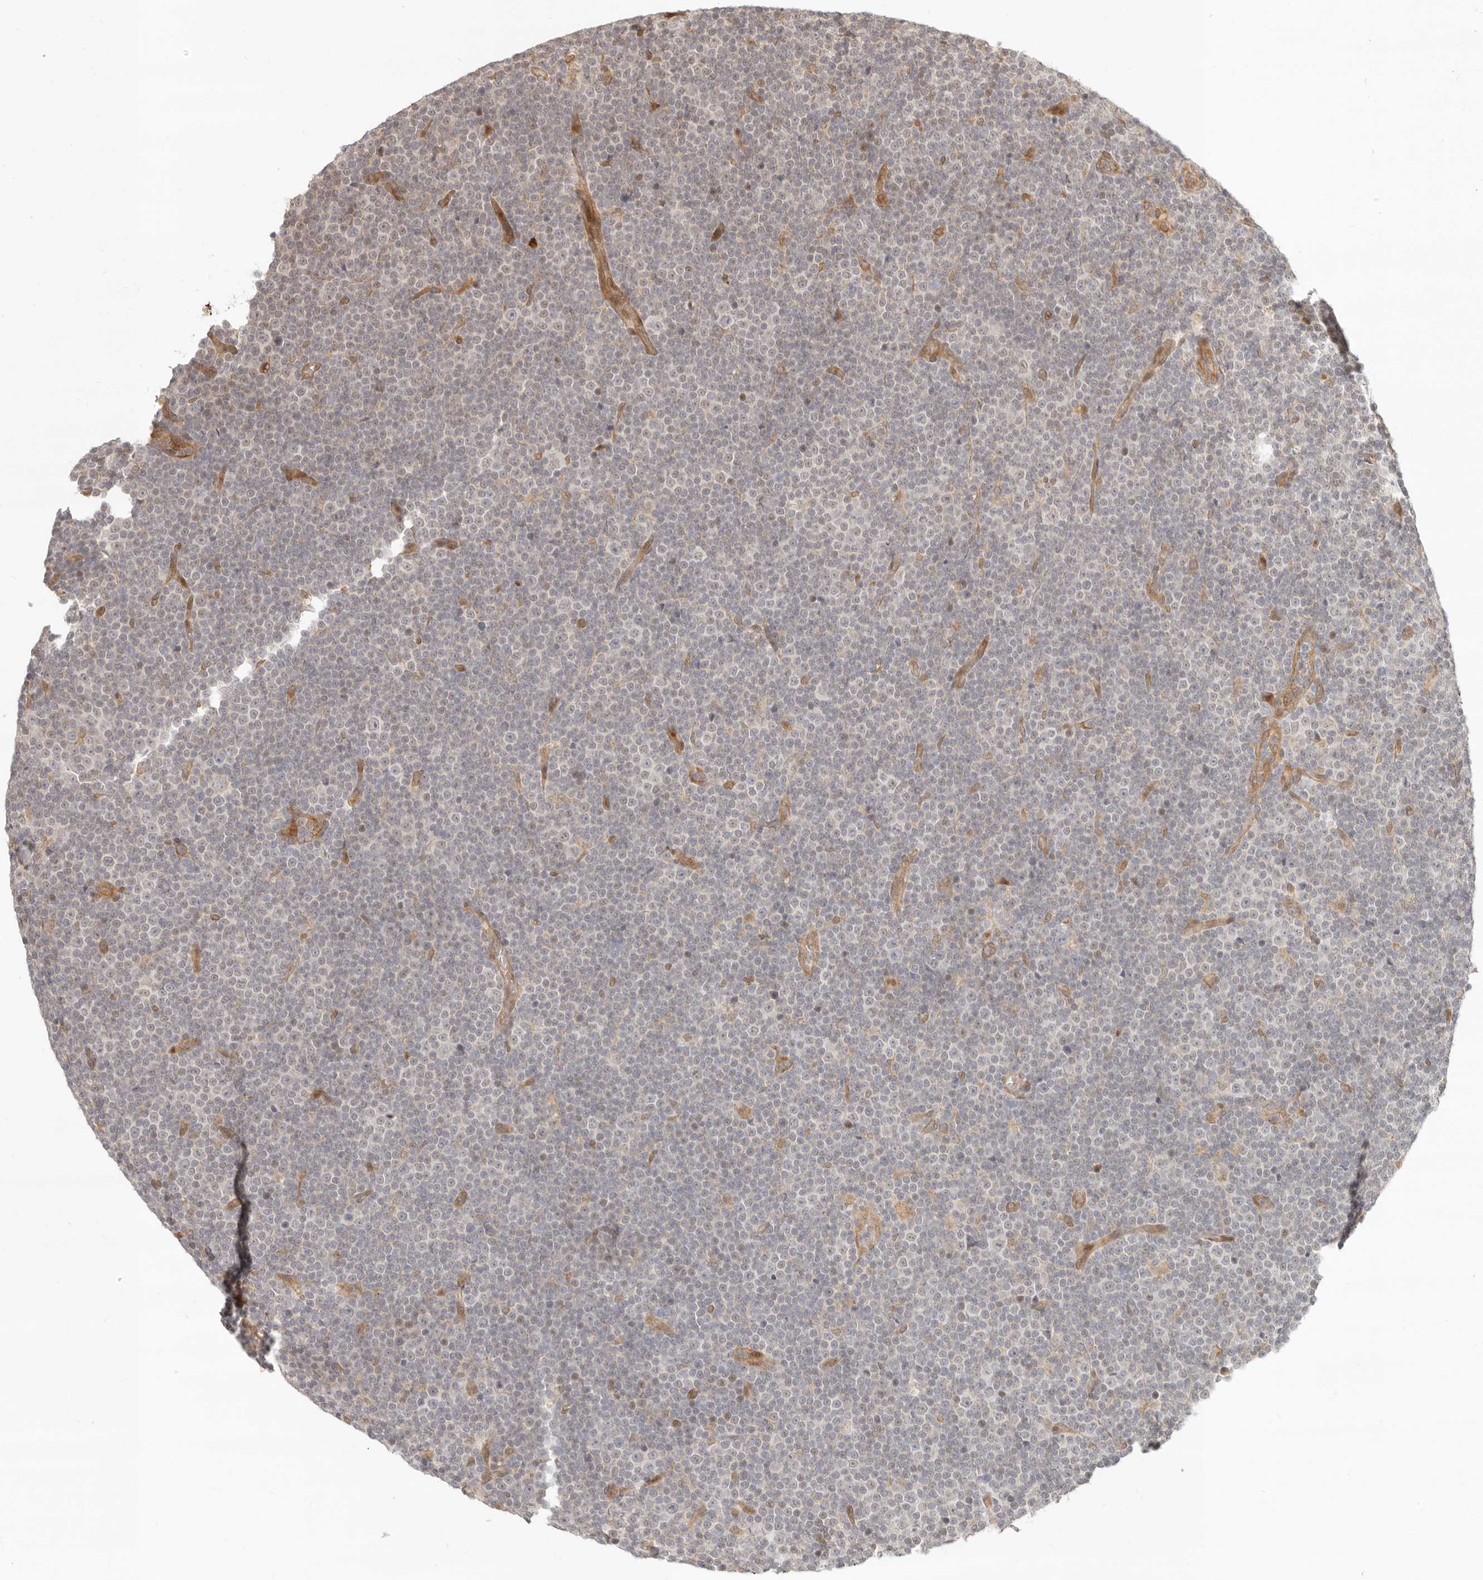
{"staining": {"intensity": "negative", "quantity": "none", "location": "none"}, "tissue": "lymphoma", "cell_type": "Tumor cells", "image_type": "cancer", "snomed": [{"axis": "morphology", "description": "Malignant lymphoma, non-Hodgkin's type, Low grade"}, {"axis": "topography", "description": "Lymph node"}], "caption": "IHC histopathology image of human lymphoma stained for a protein (brown), which displays no positivity in tumor cells.", "gene": "TUFT1", "patient": {"sex": "female", "age": 67}}